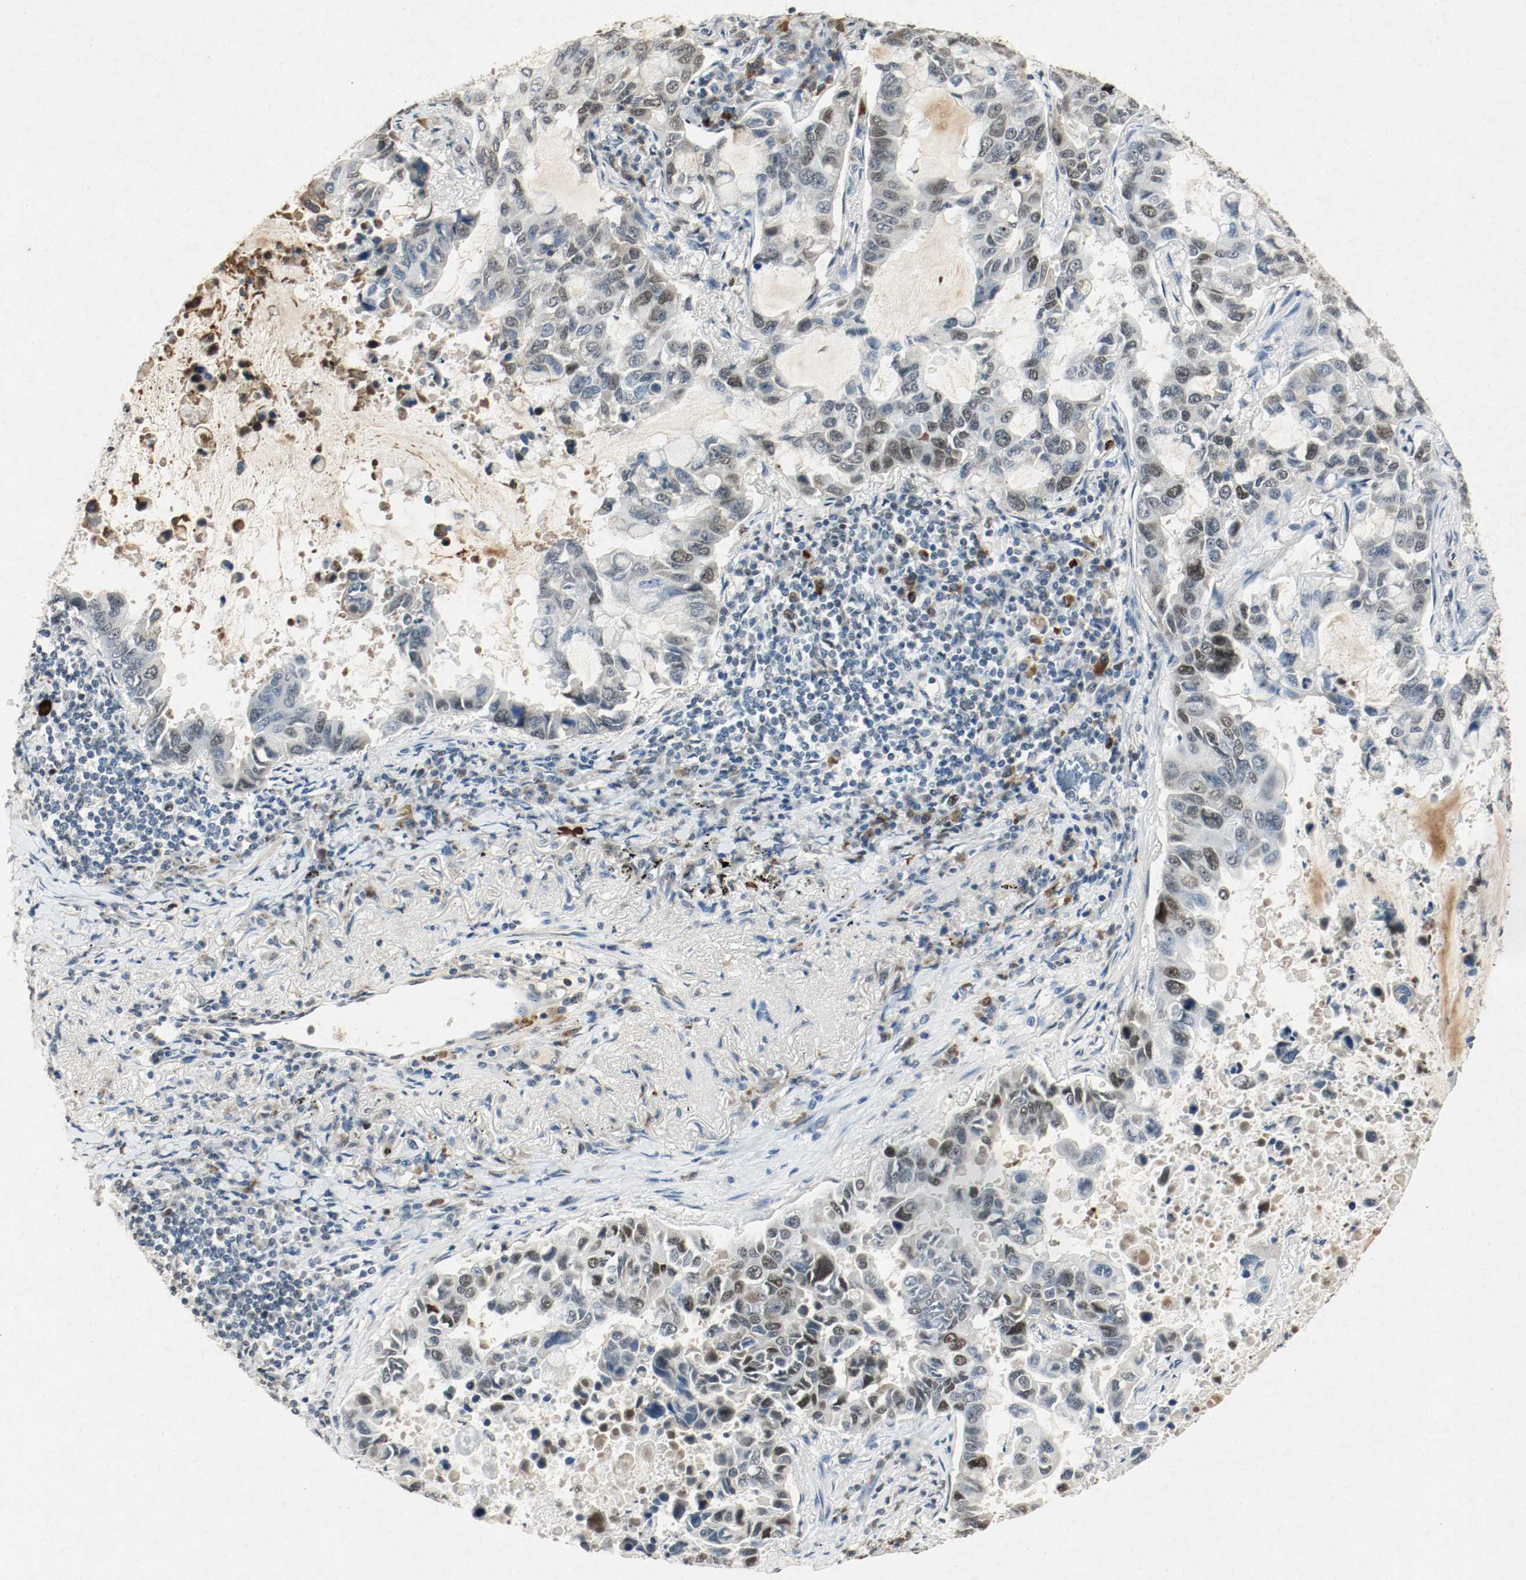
{"staining": {"intensity": "moderate", "quantity": "25%-75%", "location": "nuclear"}, "tissue": "lung cancer", "cell_type": "Tumor cells", "image_type": "cancer", "snomed": [{"axis": "morphology", "description": "Adenocarcinoma, NOS"}, {"axis": "topography", "description": "Lung"}], "caption": "IHC micrograph of human lung cancer (adenocarcinoma) stained for a protein (brown), which reveals medium levels of moderate nuclear expression in approximately 25%-75% of tumor cells.", "gene": "DNMT1", "patient": {"sex": "male", "age": 64}}